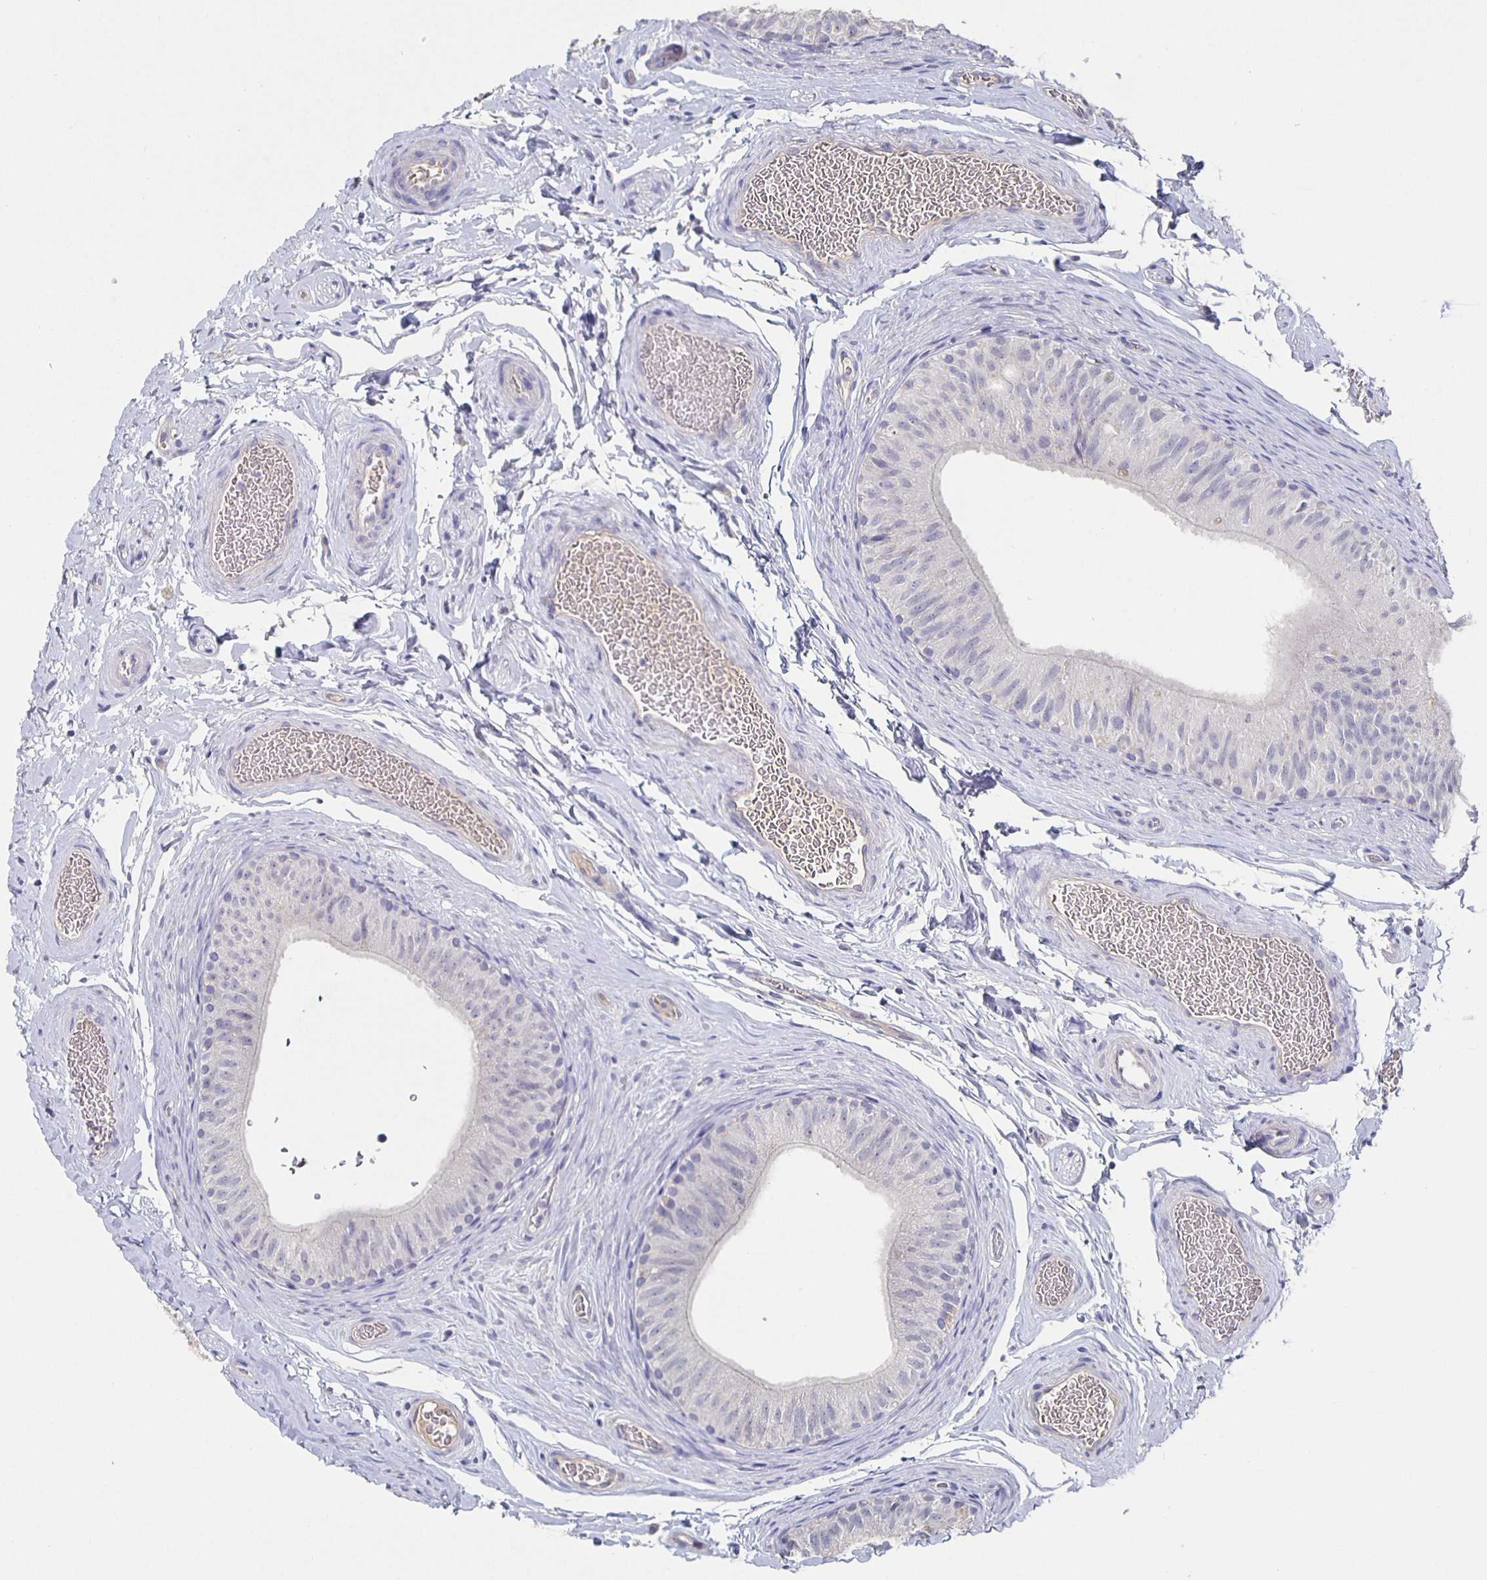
{"staining": {"intensity": "weak", "quantity": "<25%", "location": "cytoplasmic/membranous"}, "tissue": "epididymis", "cell_type": "Glandular cells", "image_type": "normal", "snomed": [{"axis": "morphology", "description": "Normal tissue, NOS"}, {"axis": "topography", "description": "Epididymis, spermatic cord, NOS"}, {"axis": "topography", "description": "Epididymis"}], "caption": "Immunohistochemical staining of normal epididymis demonstrates no significant positivity in glandular cells.", "gene": "CACNA2D2", "patient": {"sex": "male", "age": 31}}